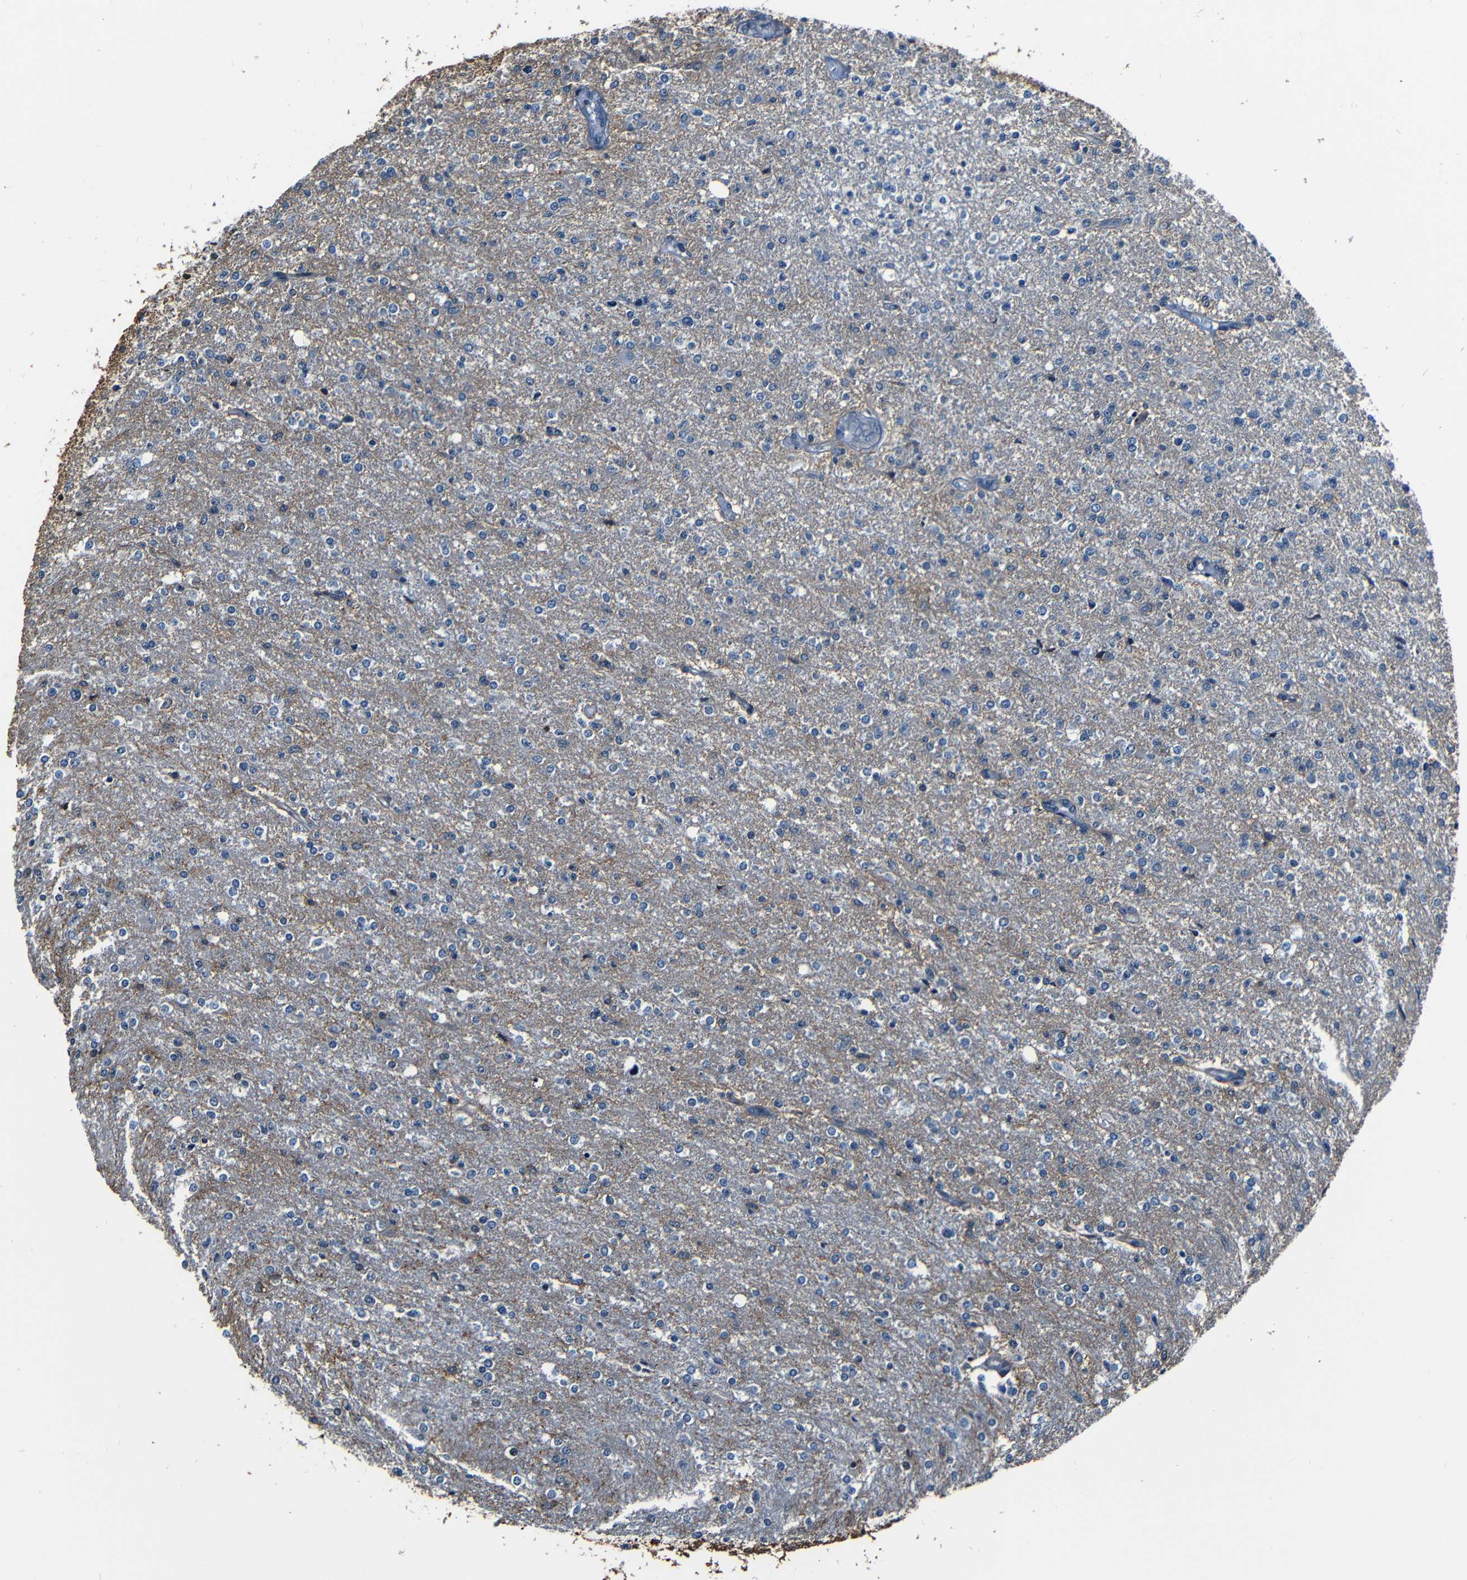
{"staining": {"intensity": "moderate", "quantity": "<25%", "location": "cytoplasmic/membranous"}, "tissue": "glioma", "cell_type": "Tumor cells", "image_type": "cancer", "snomed": [{"axis": "morphology", "description": "Glioma, malignant, High grade"}, {"axis": "topography", "description": "Cerebral cortex"}], "caption": "Immunohistochemical staining of high-grade glioma (malignant) exhibits low levels of moderate cytoplasmic/membranous staining in approximately <25% of tumor cells.", "gene": "NCBP3", "patient": {"sex": "male", "age": 76}}